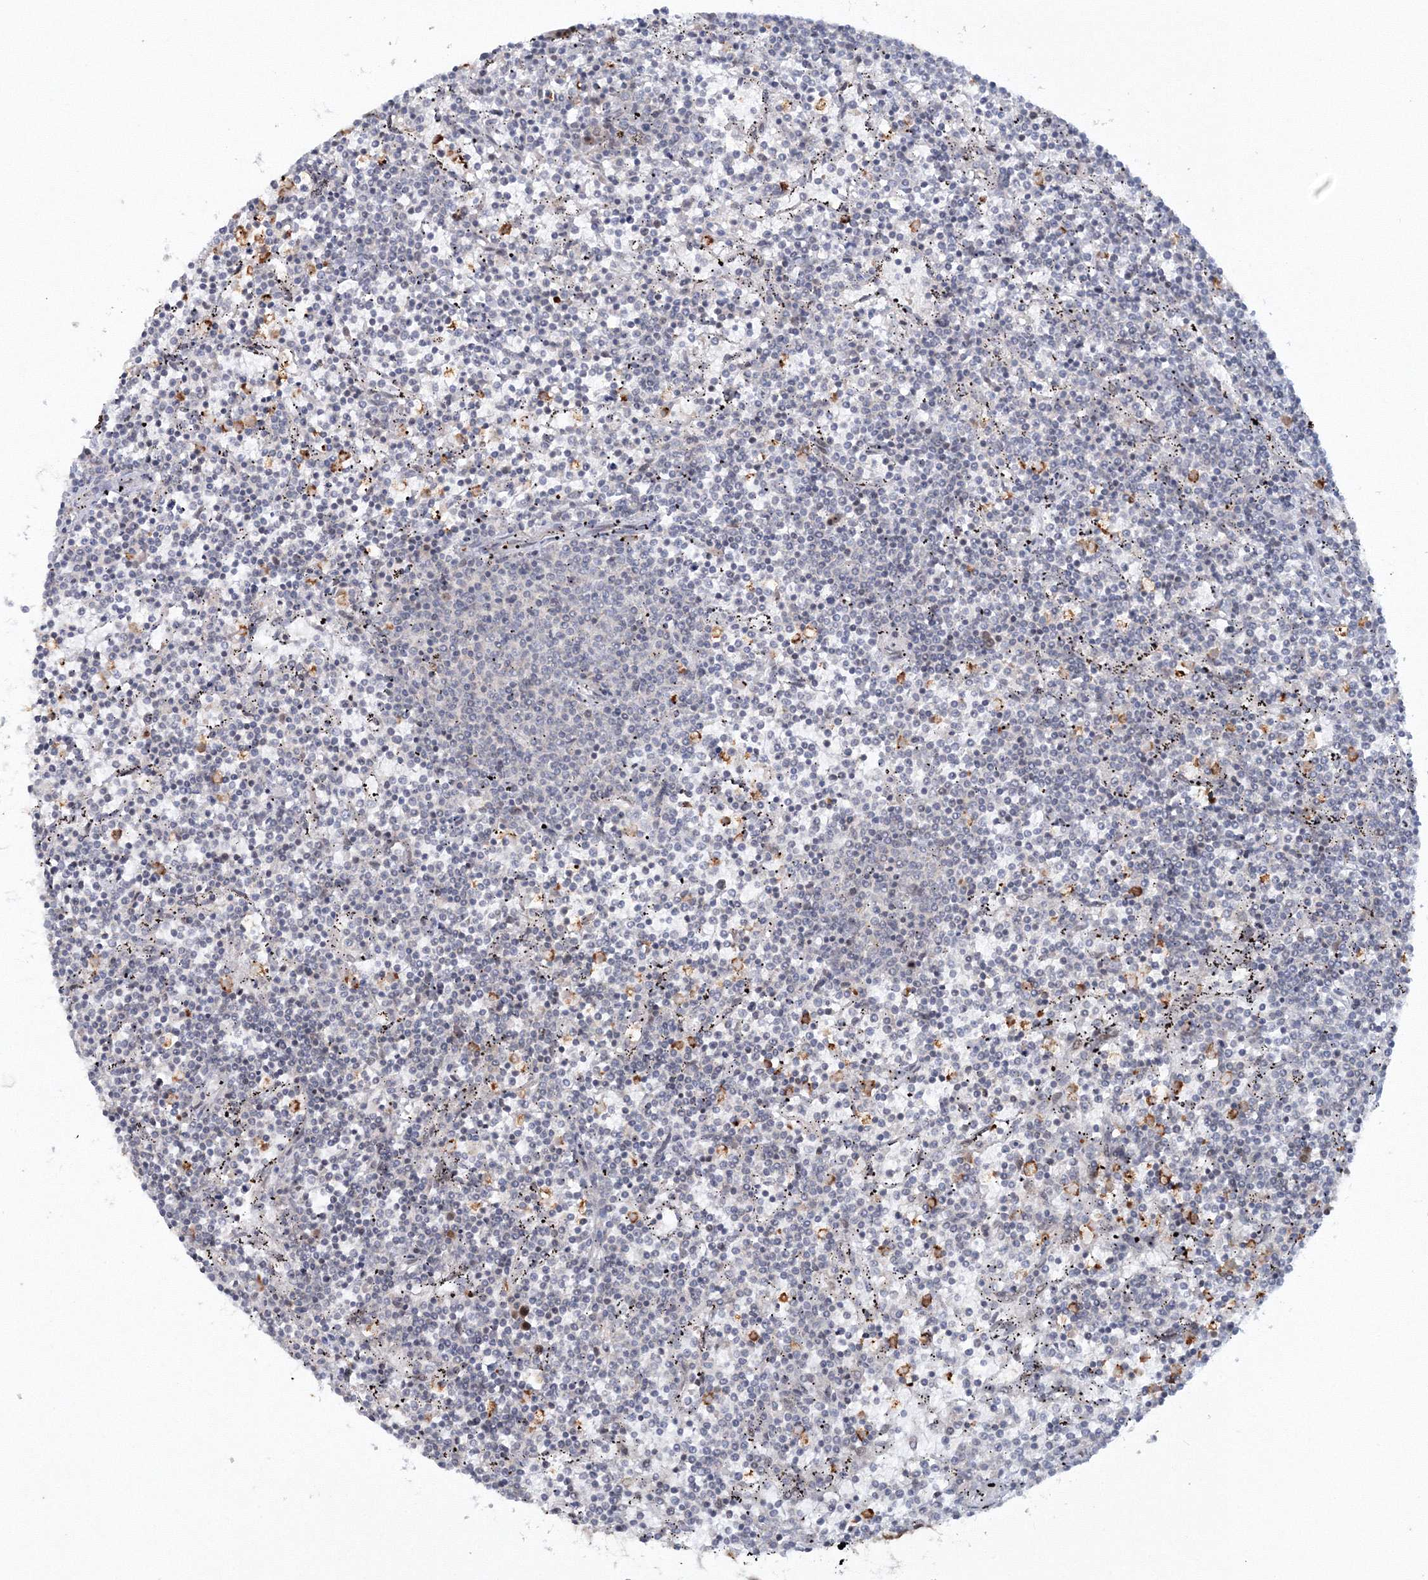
{"staining": {"intensity": "negative", "quantity": "none", "location": "none"}, "tissue": "lymphoma", "cell_type": "Tumor cells", "image_type": "cancer", "snomed": [{"axis": "morphology", "description": "Malignant lymphoma, non-Hodgkin's type, Low grade"}, {"axis": "topography", "description": "Spleen"}], "caption": "A micrograph of malignant lymphoma, non-Hodgkin's type (low-grade) stained for a protein displays no brown staining in tumor cells.", "gene": "C3orf33", "patient": {"sex": "female", "age": 50}}